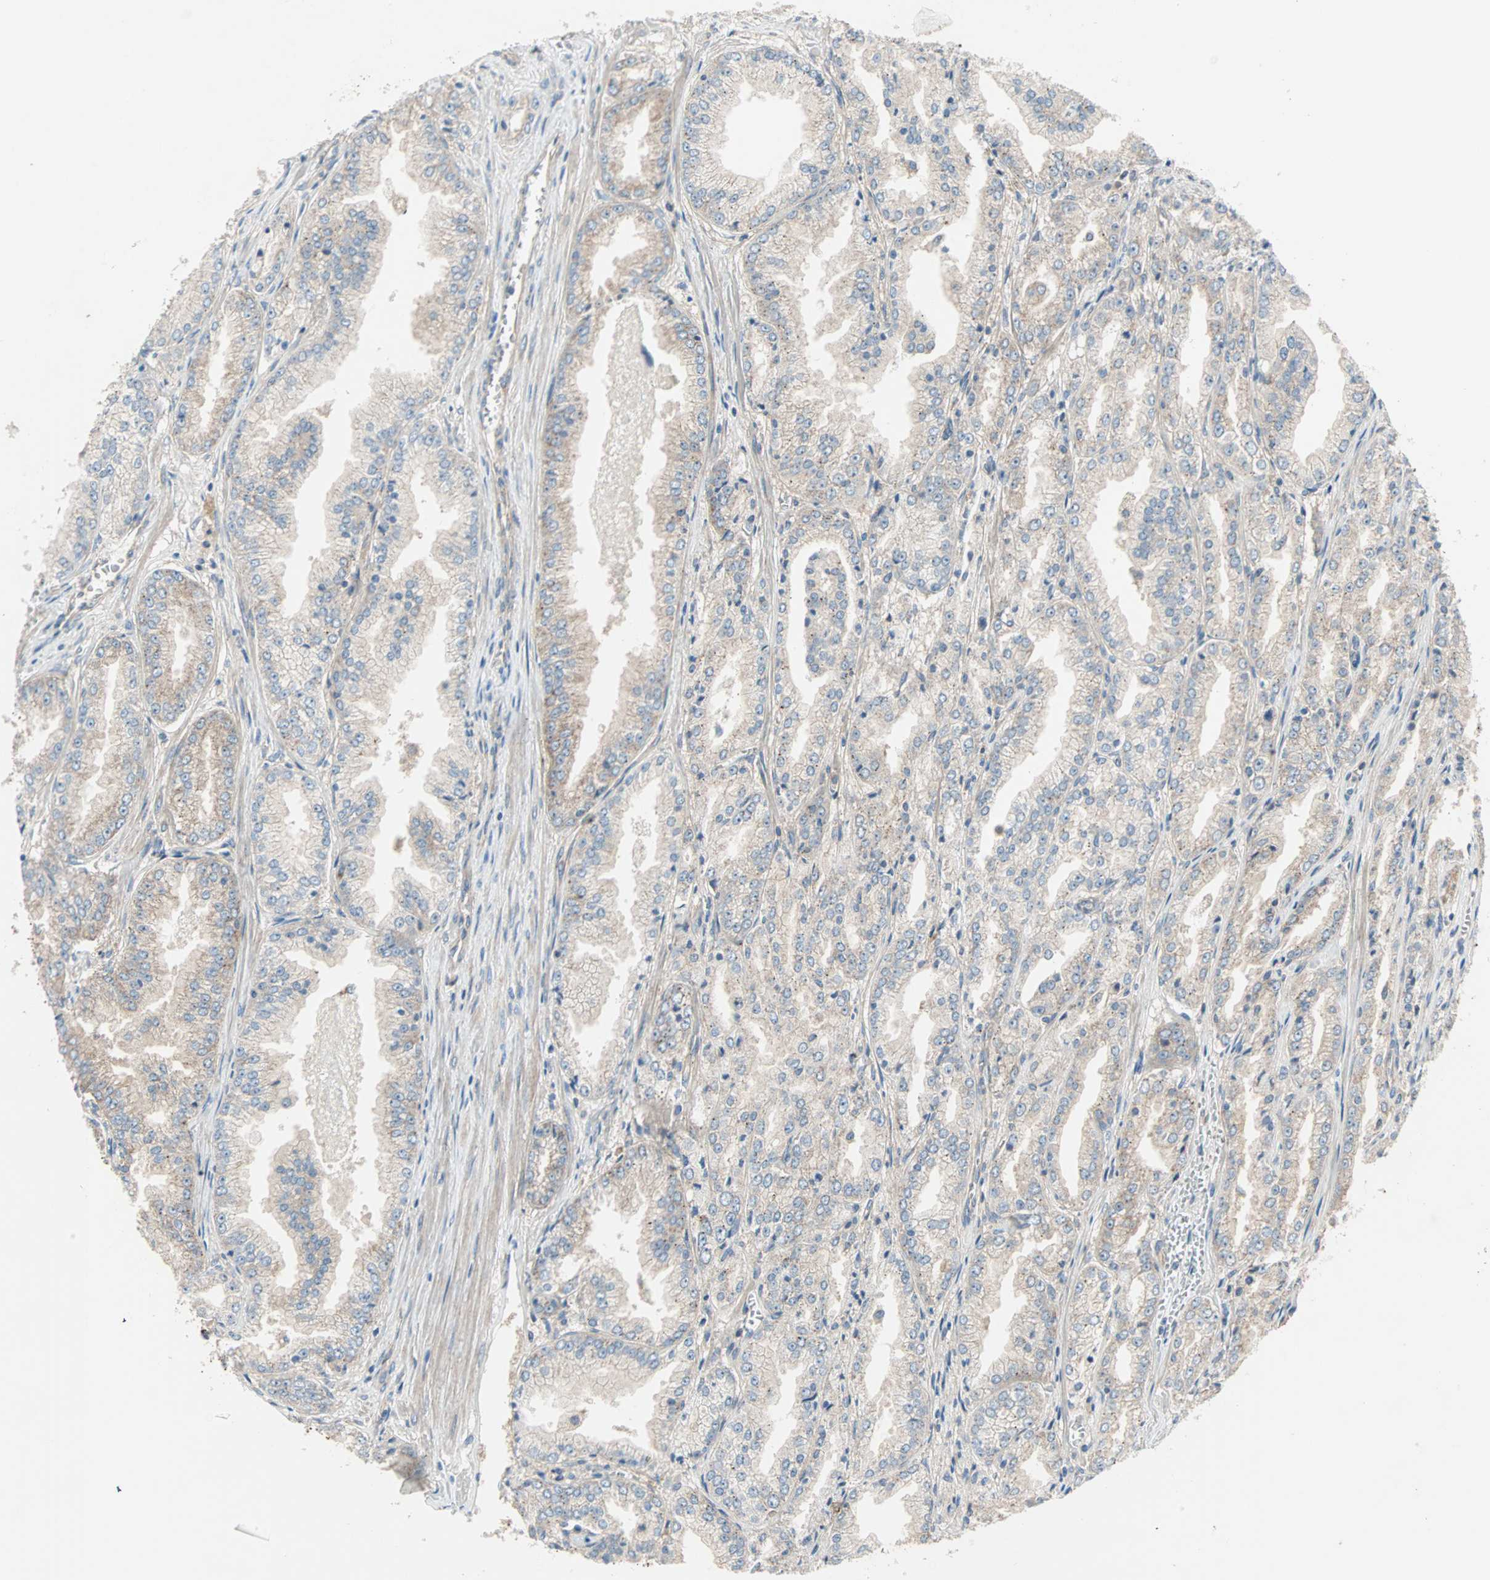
{"staining": {"intensity": "weak", "quantity": "25%-75%", "location": "cytoplasmic/membranous"}, "tissue": "prostate cancer", "cell_type": "Tumor cells", "image_type": "cancer", "snomed": [{"axis": "morphology", "description": "Adenocarcinoma, High grade"}, {"axis": "topography", "description": "Prostate"}], "caption": "Tumor cells demonstrate low levels of weak cytoplasmic/membranous staining in about 25%-75% of cells in human prostate cancer. (DAB (3,3'-diaminobenzidine) IHC, brown staining for protein, blue staining for nuclei).", "gene": "PDE8A", "patient": {"sex": "male", "age": 61}}